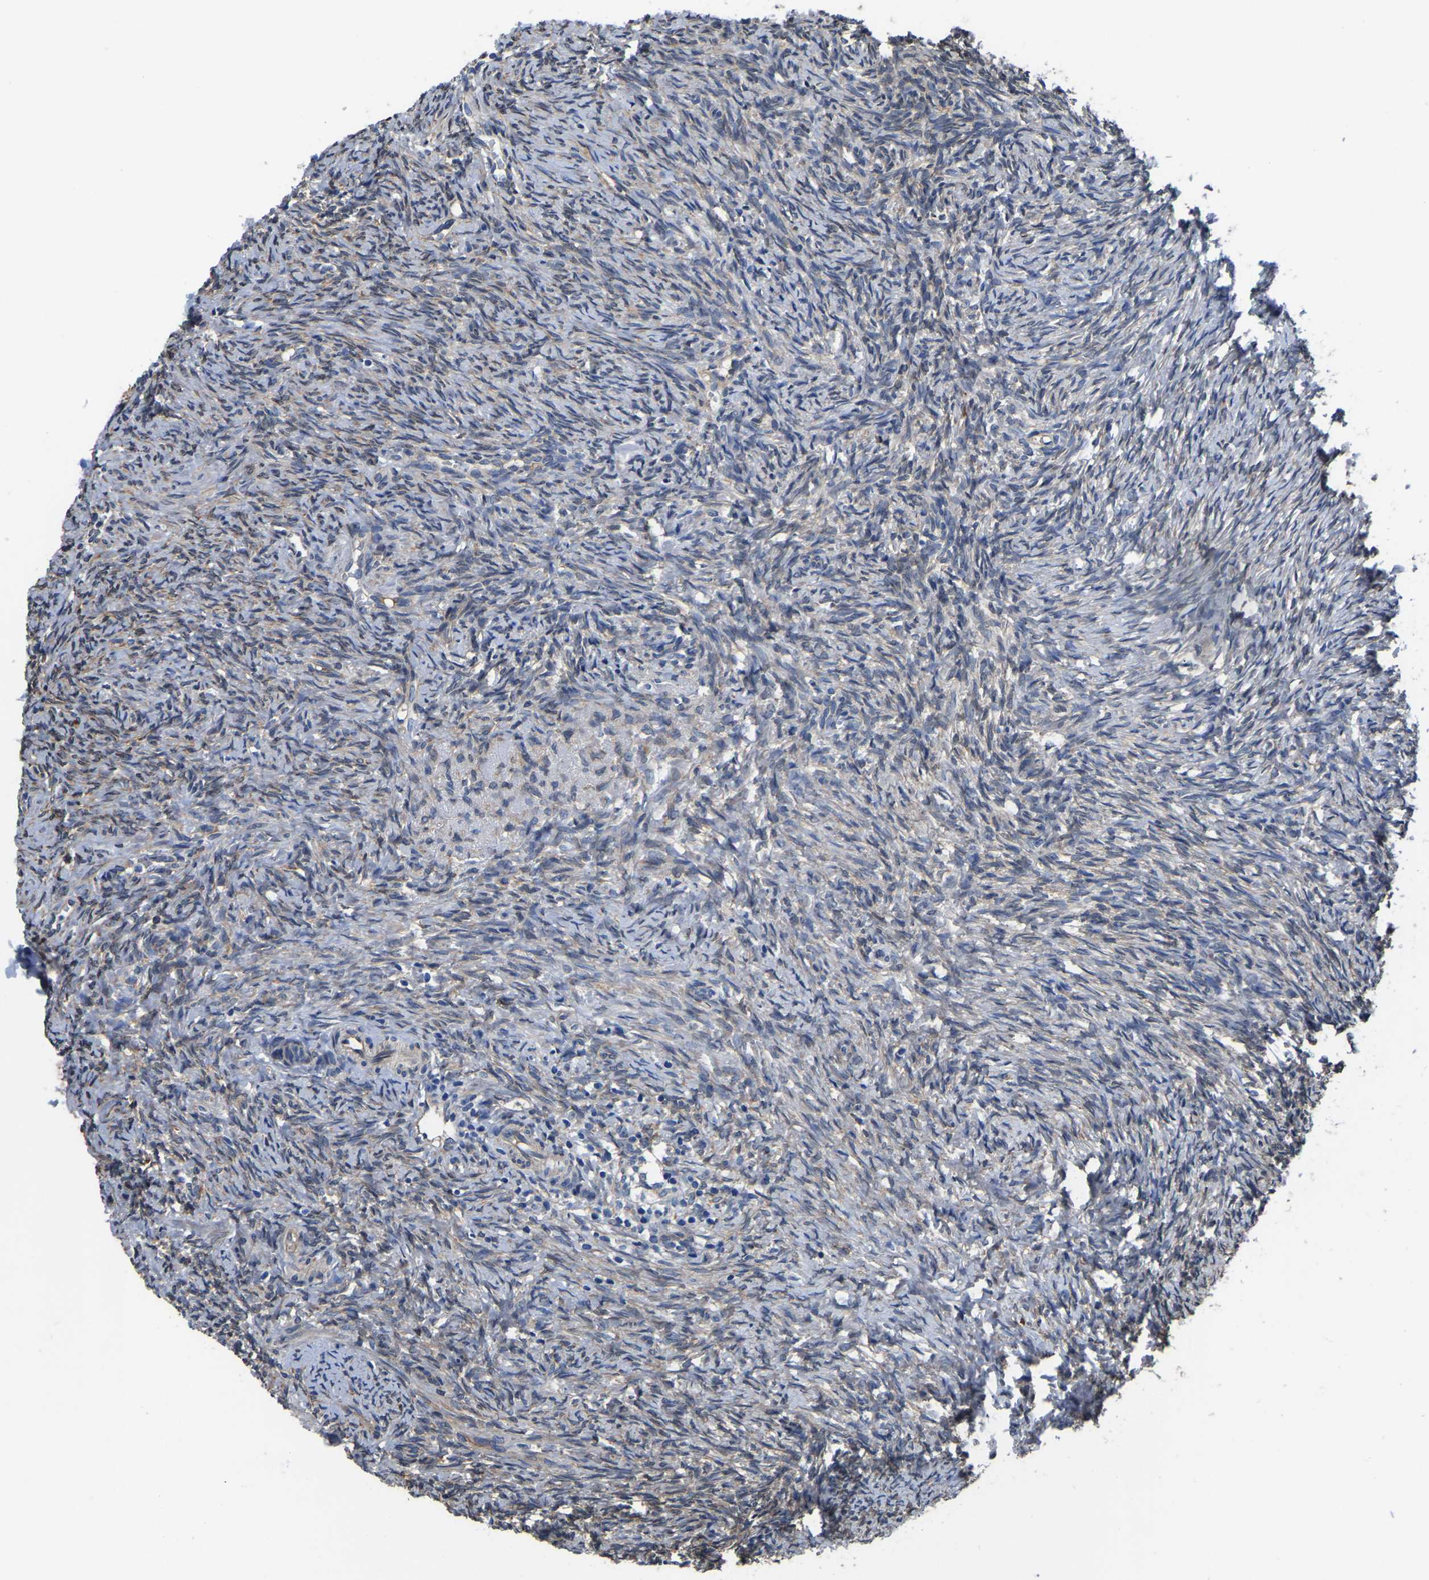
{"staining": {"intensity": "weak", "quantity": ">75%", "location": "cytoplasmic/membranous"}, "tissue": "ovary", "cell_type": "Follicle cells", "image_type": "normal", "snomed": [{"axis": "morphology", "description": "Normal tissue, NOS"}, {"axis": "topography", "description": "Ovary"}], "caption": "IHC photomicrograph of normal human ovary stained for a protein (brown), which displays low levels of weak cytoplasmic/membranous expression in about >75% of follicle cells.", "gene": "ARL6IP5", "patient": {"sex": "female", "age": 41}}